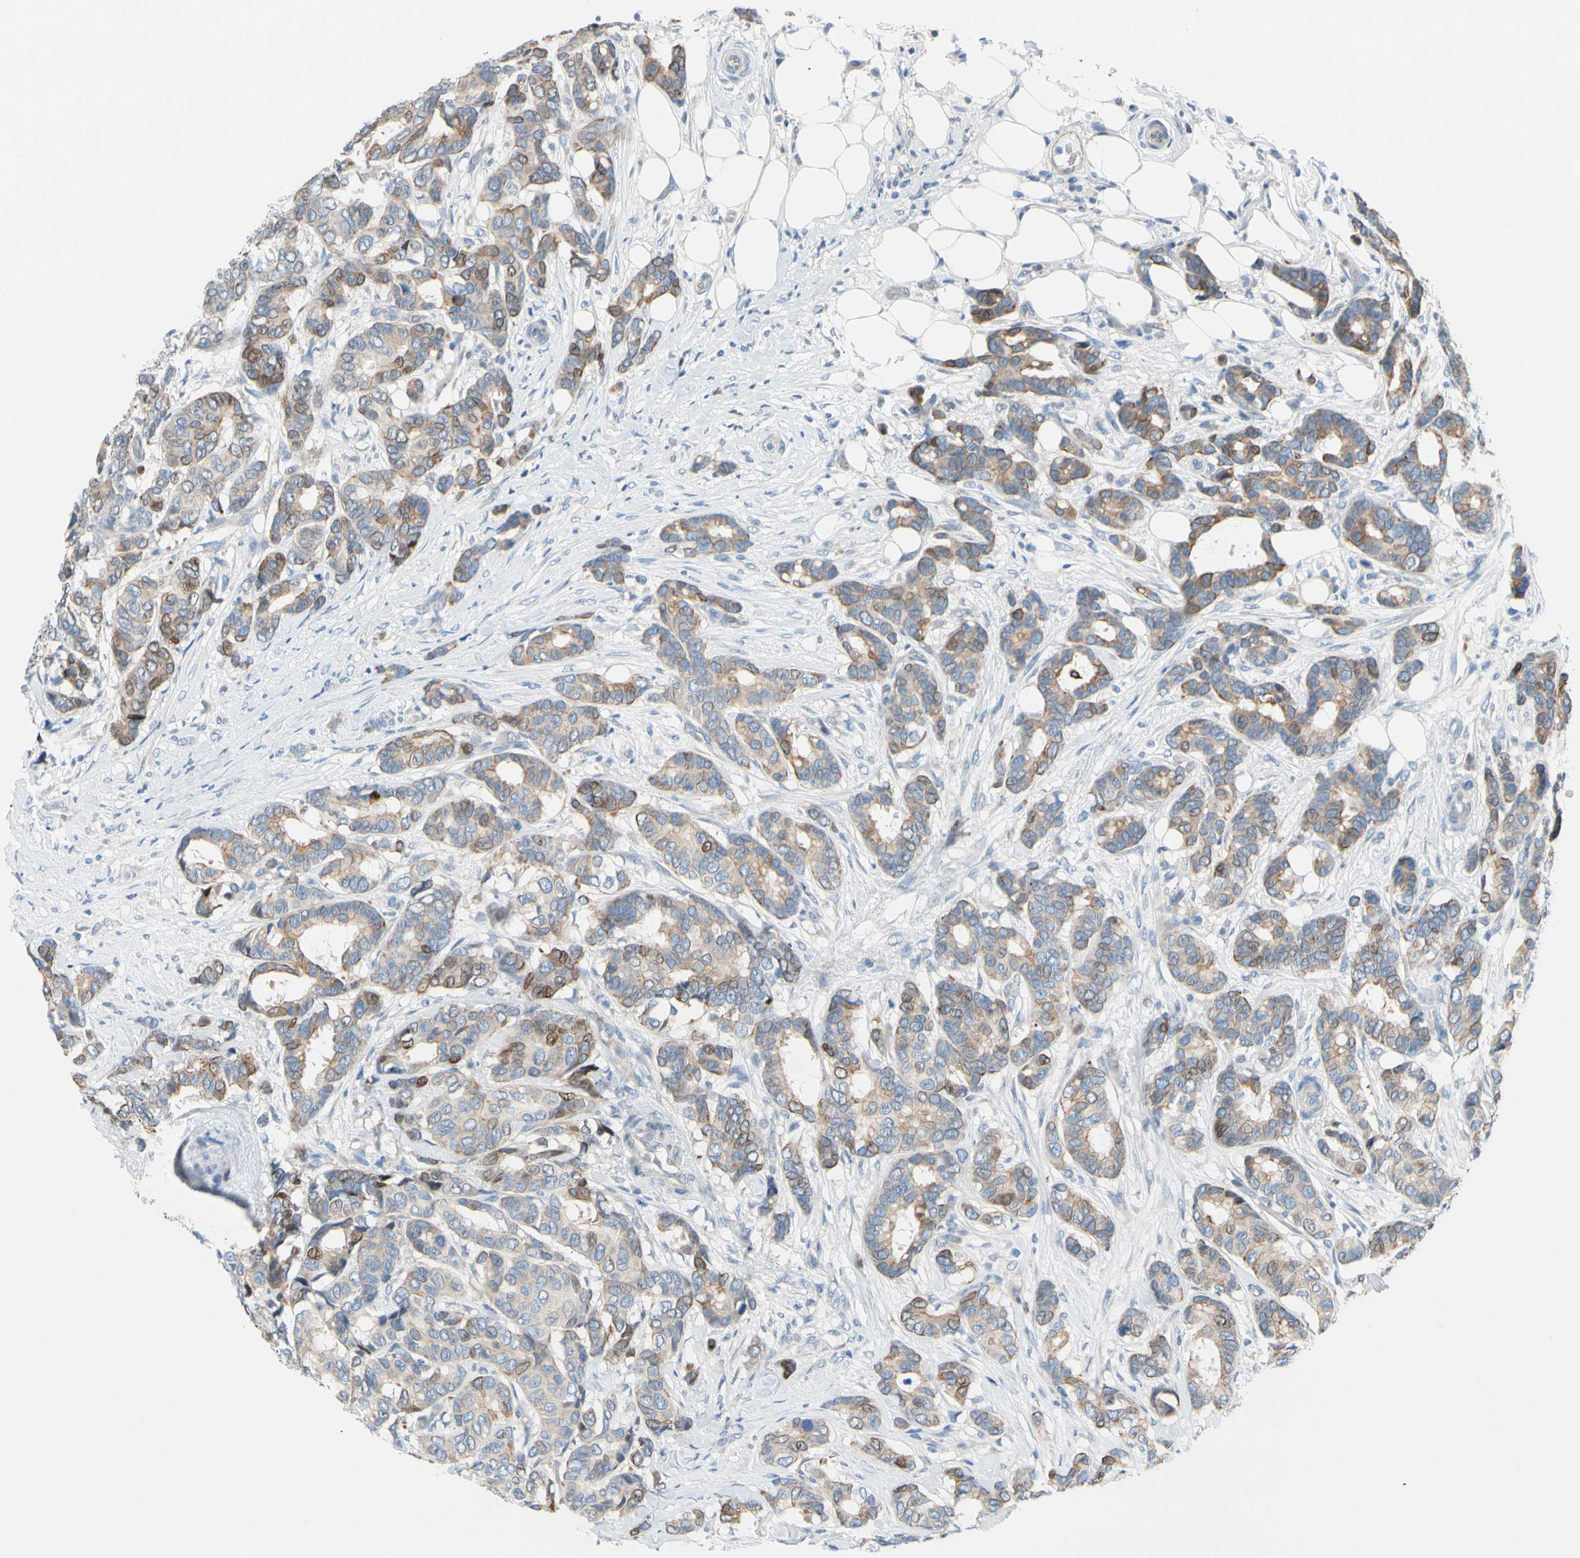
{"staining": {"intensity": "weak", "quantity": ">75%", "location": "cytoplasmic/membranous"}, "tissue": "breast cancer", "cell_type": "Tumor cells", "image_type": "cancer", "snomed": [{"axis": "morphology", "description": "Duct carcinoma"}, {"axis": "topography", "description": "Breast"}], "caption": "DAB immunohistochemical staining of human breast cancer (infiltrating ductal carcinoma) exhibits weak cytoplasmic/membranous protein positivity in approximately >75% of tumor cells. The staining was performed using DAB (3,3'-diaminobenzidine) to visualize the protein expression in brown, while the nuclei were stained in blue with hematoxylin (Magnification: 20x).", "gene": "ZNF132", "patient": {"sex": "female", "age": 87}}